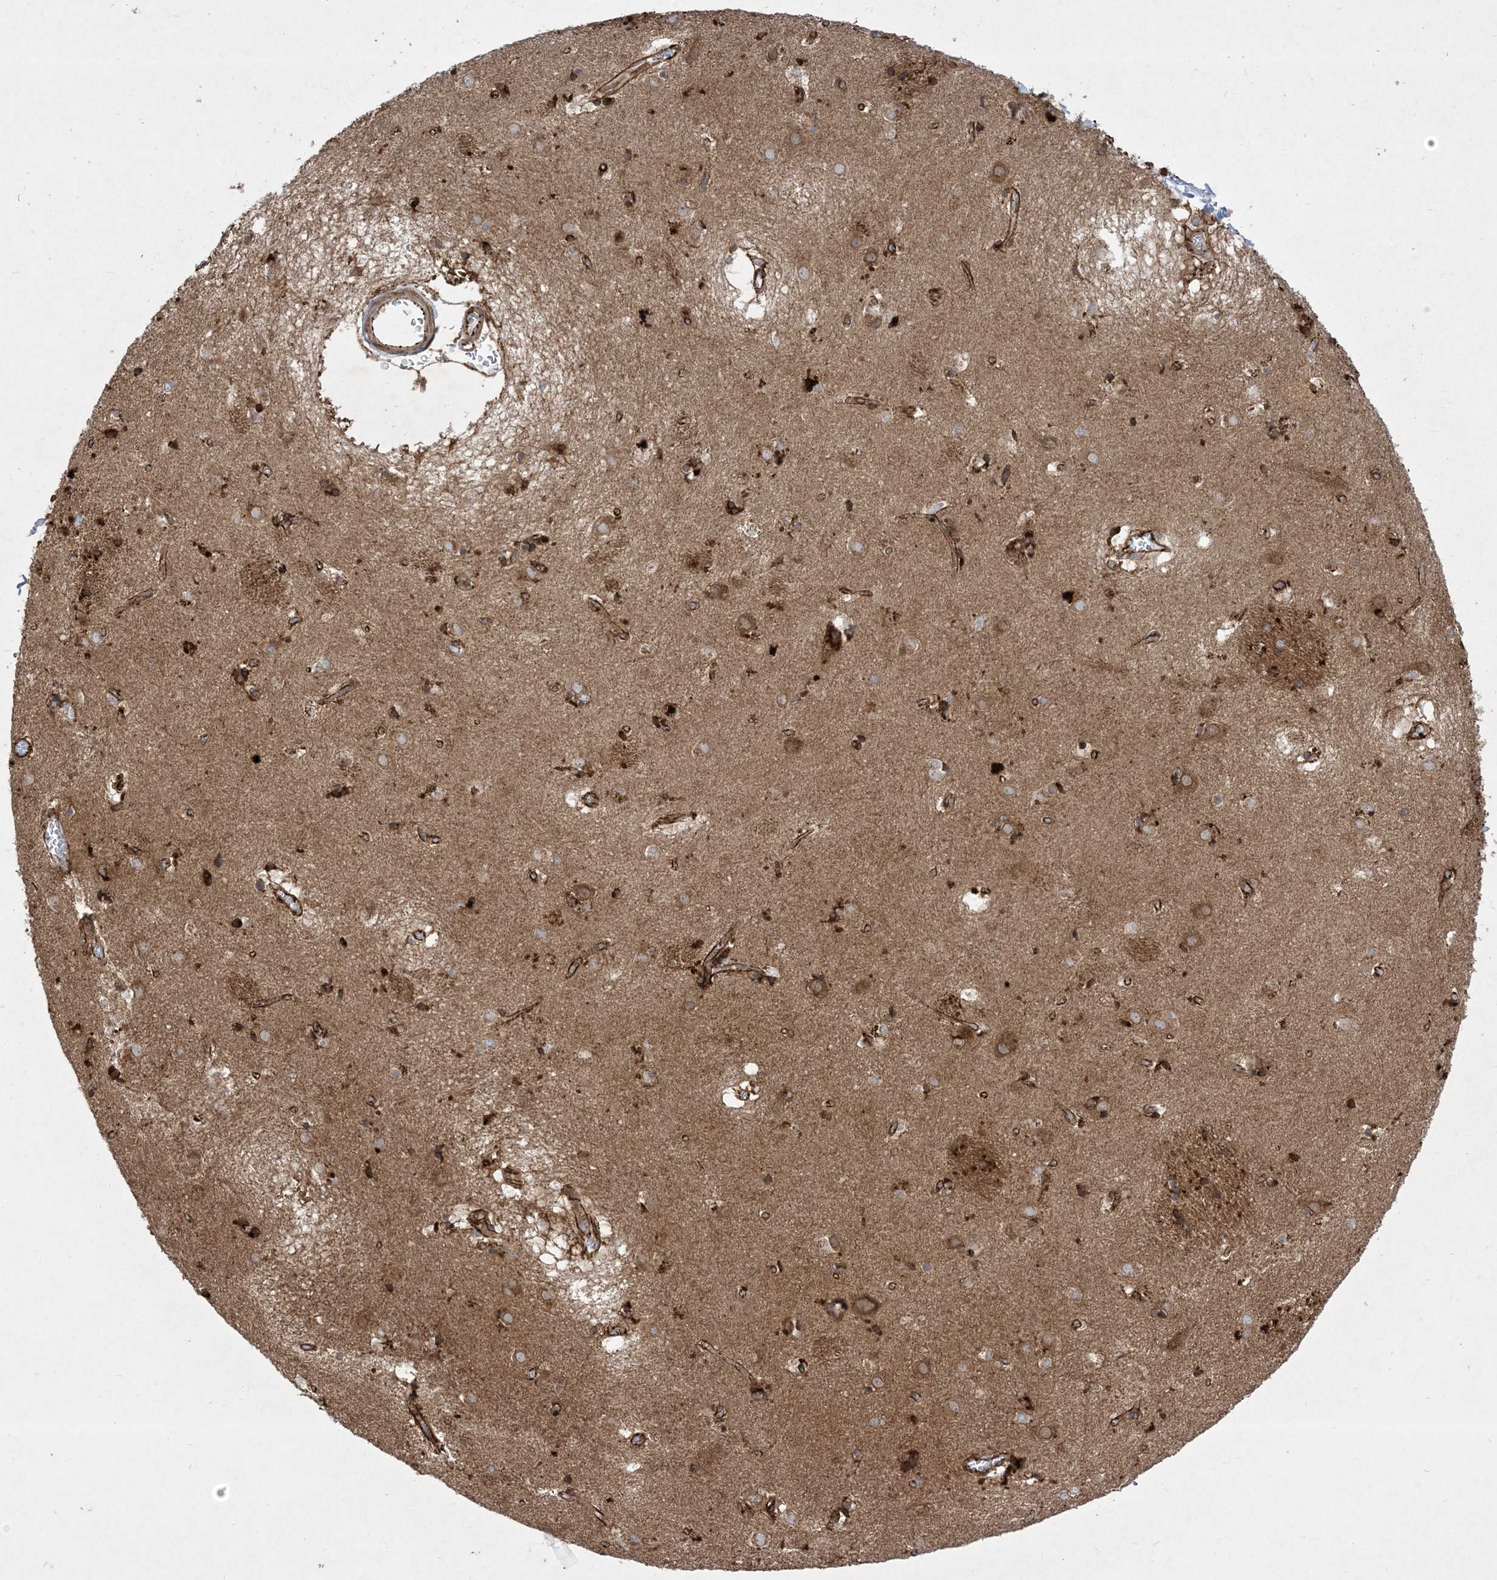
{"staining": {"intensity": "moderate", "quantity": ">75%", "location": "cytoplasmic/membranous"}, "tissue": "caudate", "cell_type": "Glial cells", "image_type": "normal", "snomed": [{"axis": "morphology", "description": "Normal tissue, NOS"}, {"axis": "topography", "description": "Lateral ventricle wall"}], "caption": "Immunohistochemistry of benign caudate displays medium levels of moderate cytoplasmic/membranous staining in approximately >75% of glial cells.", "gene": "OTOP1", "patient": {"sex": "male", "age": 70}}